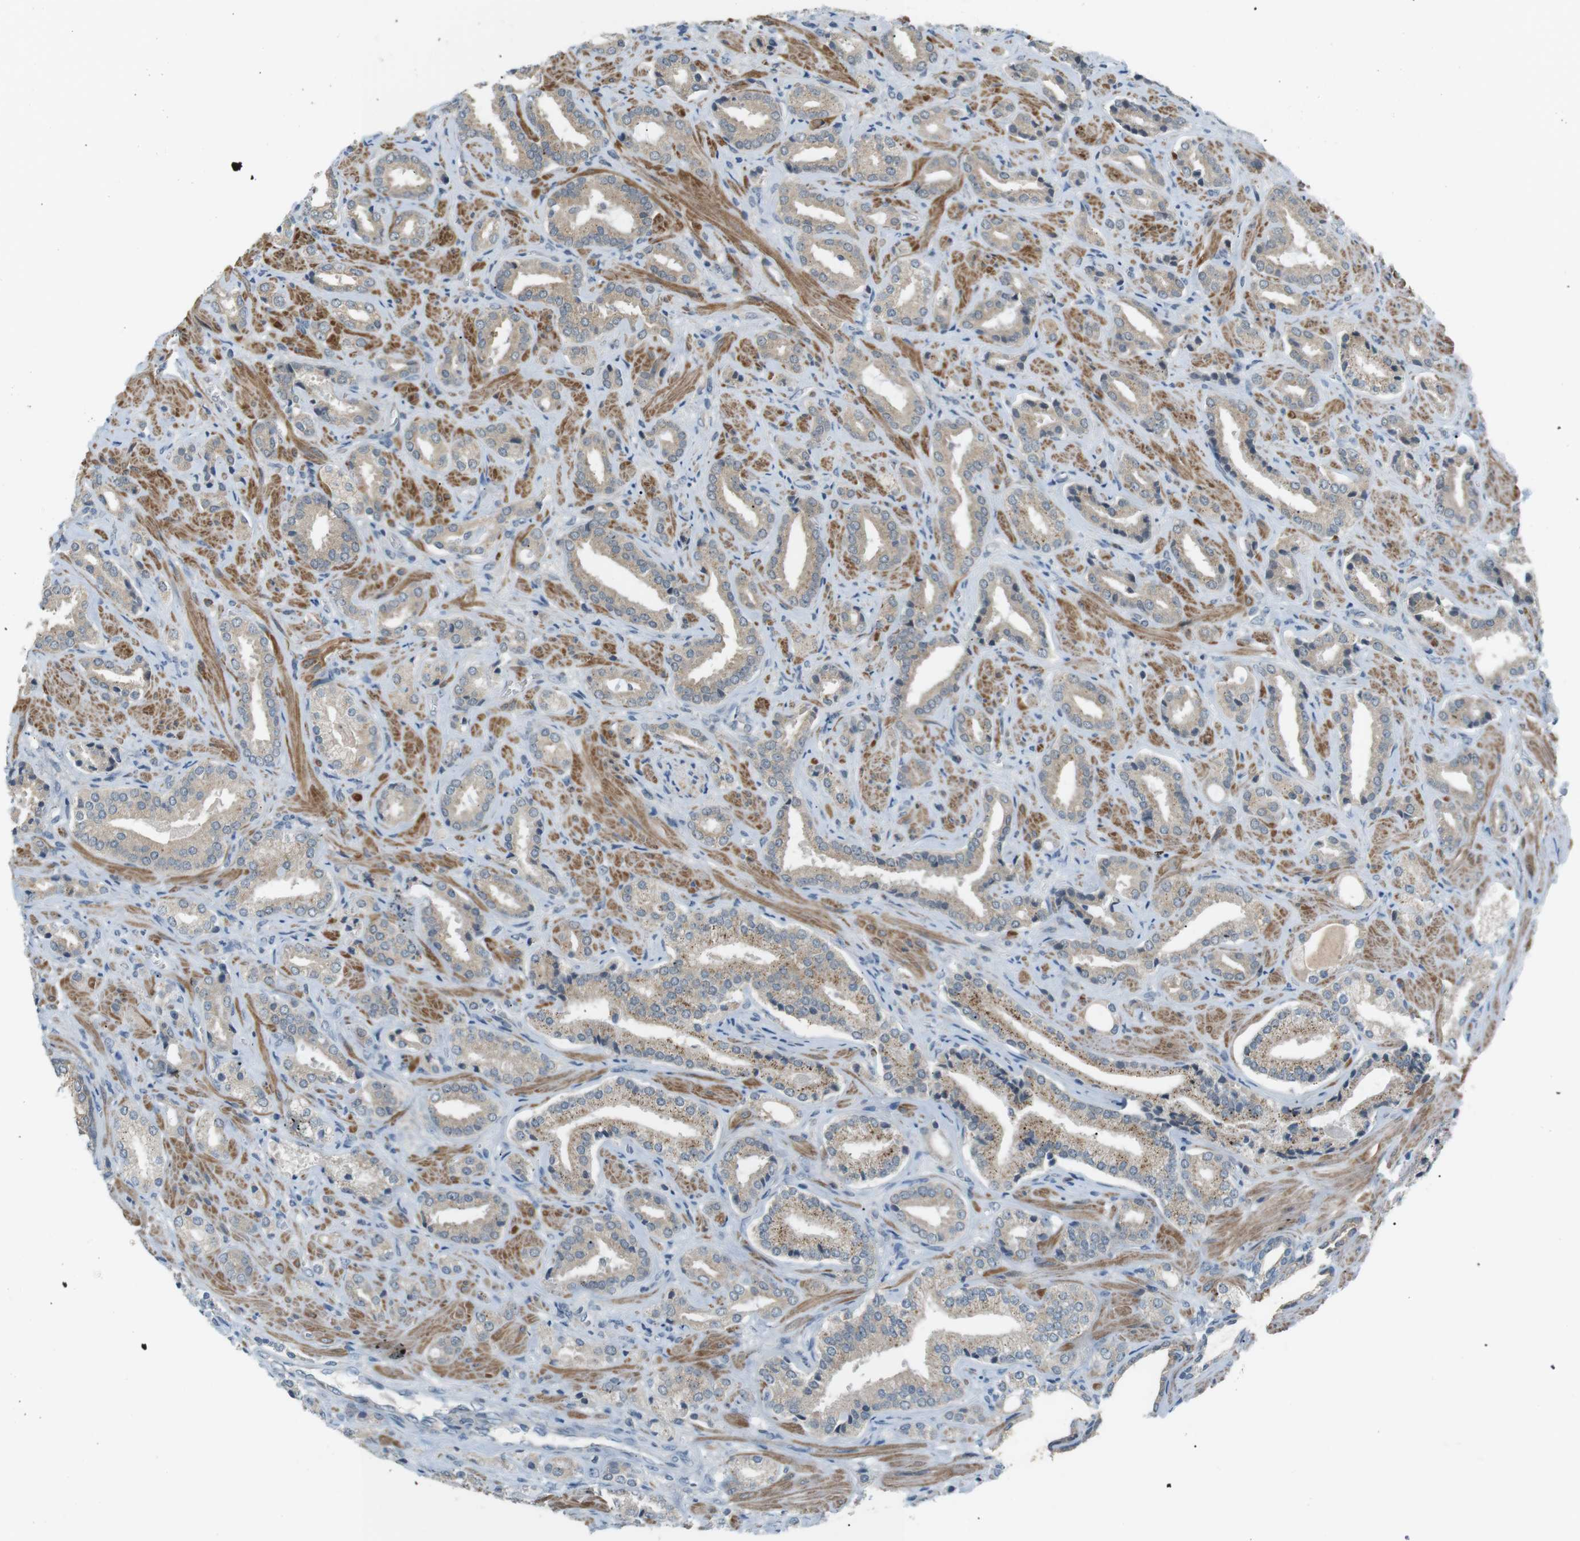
{"staining": {"intensity": "weak", "quantity": "<25%", "location": "cytoplasmic/membranous"}, "tissue": "prostate cancer", "cell_type": "Tumor cells", "image_type": "cancer", "snomed": [{"axis": "morphology", "description": "Adenocarcinoma, High grade"}, {"axis": "topography", "description": "Prostate"}], "caption": "Human prostate cancer stained for a protein using immunohistochemistry demonstrates no positivity in tumor cells.", "gene": "RTN3", "patient": {"sex": "male", "age": 64}}